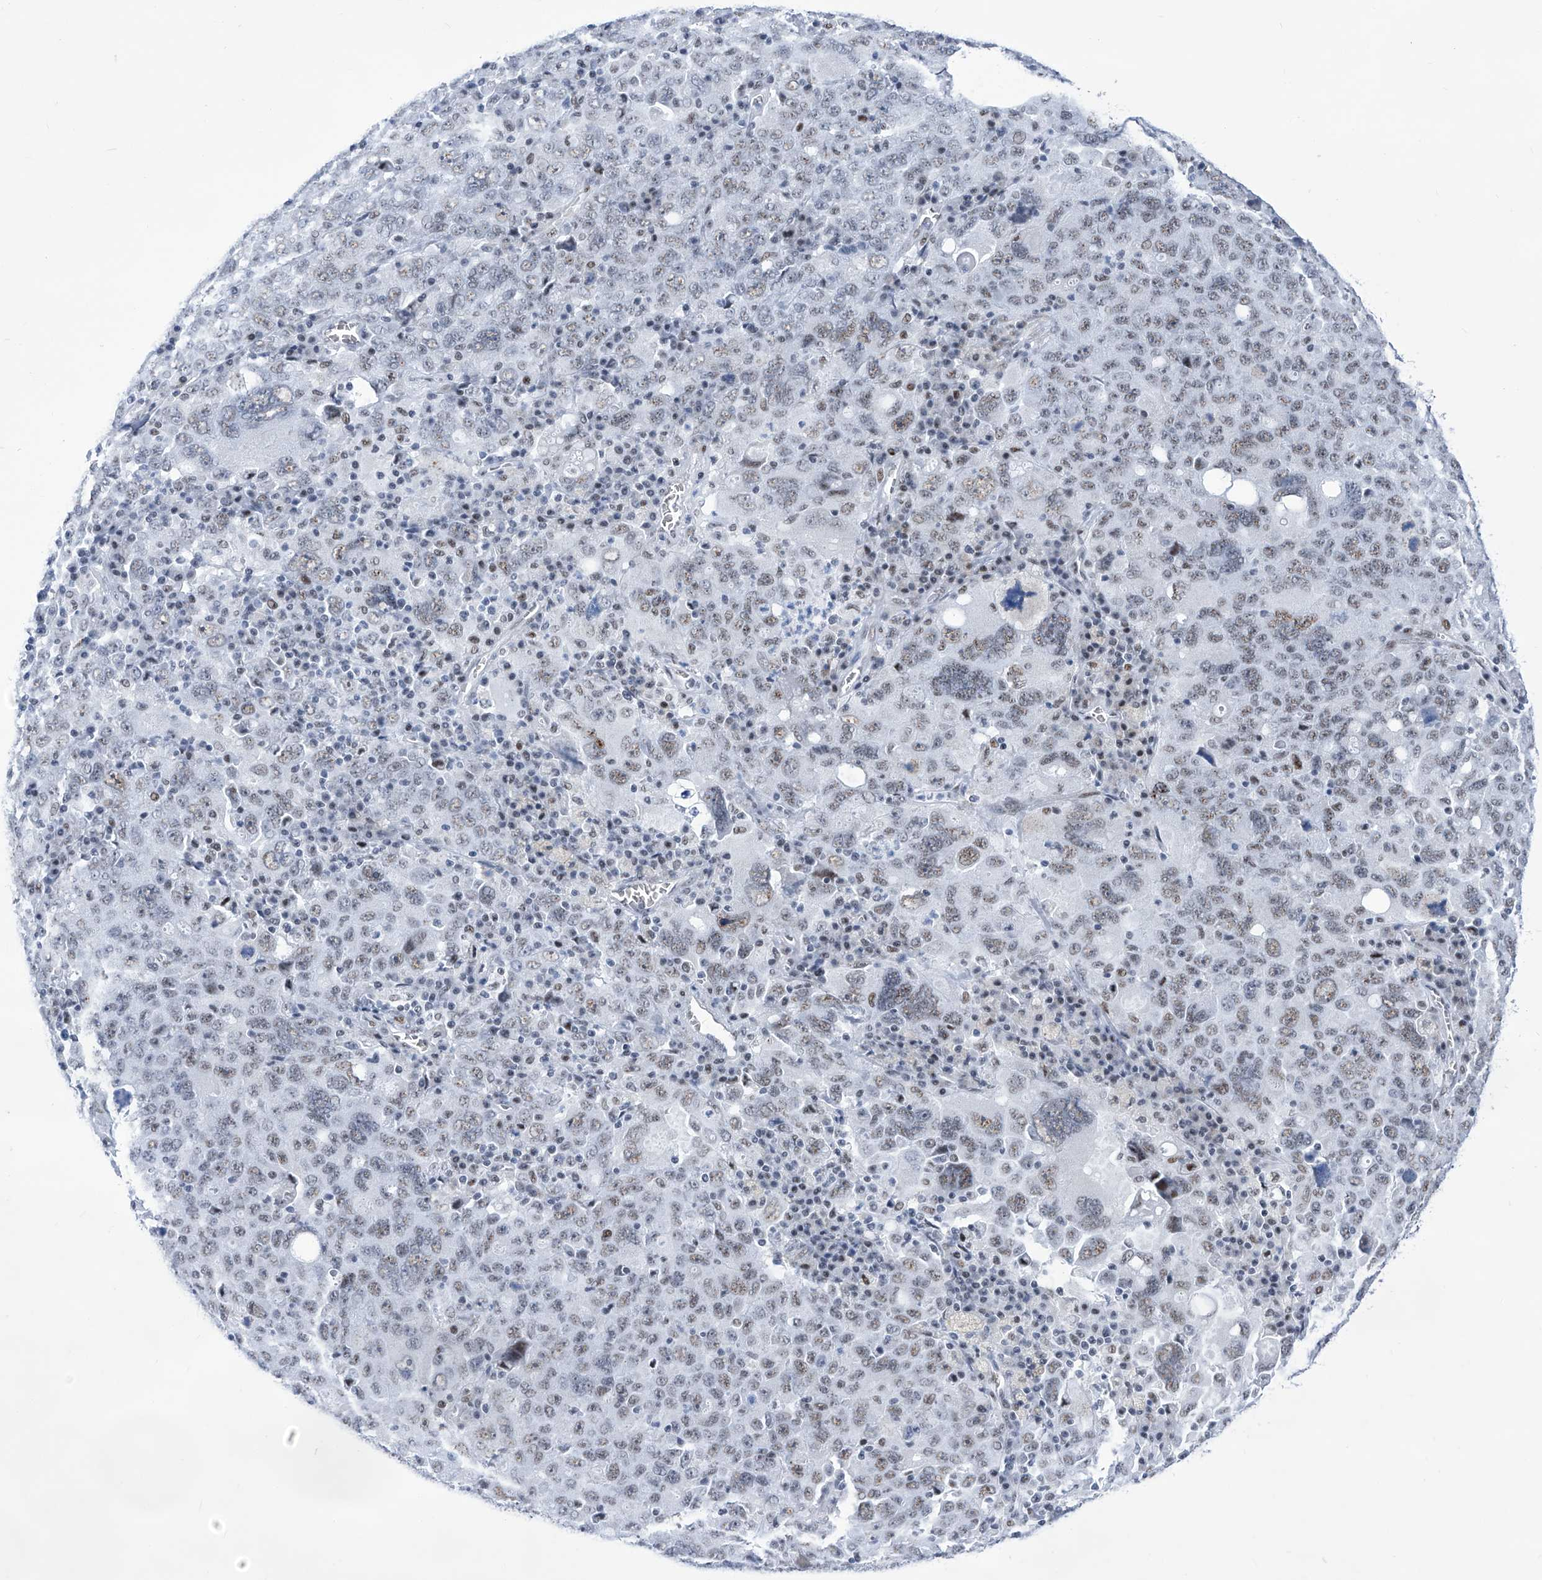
{"staining": {"intensity": "weak", "quantity": "25%-75%", "location": "nuclear"}, "tissue": "ovarian cancer", "cell_type": "Tumor cells", "image_type": "cancer", "snomed": [{"axis": "morphology", "description": "Carcinoma, endometroid"}, {"axis": "topography", "description": "Ovary"}], "caption": "Endometroid carcinoma (ovarian) stained with DAB (3,3'-diaminobenzidine) IHC displays low levels of weak nuclear expression in about 25%-75% of tumor cells. The staining was performed using DAB (3,3'-diaminobenzidine), with brown indicating positive protein expression. Nuclei are stained blue with hematoxylin.", "gene": "SART1", "patient": {"sex": "female", "age": 62}}